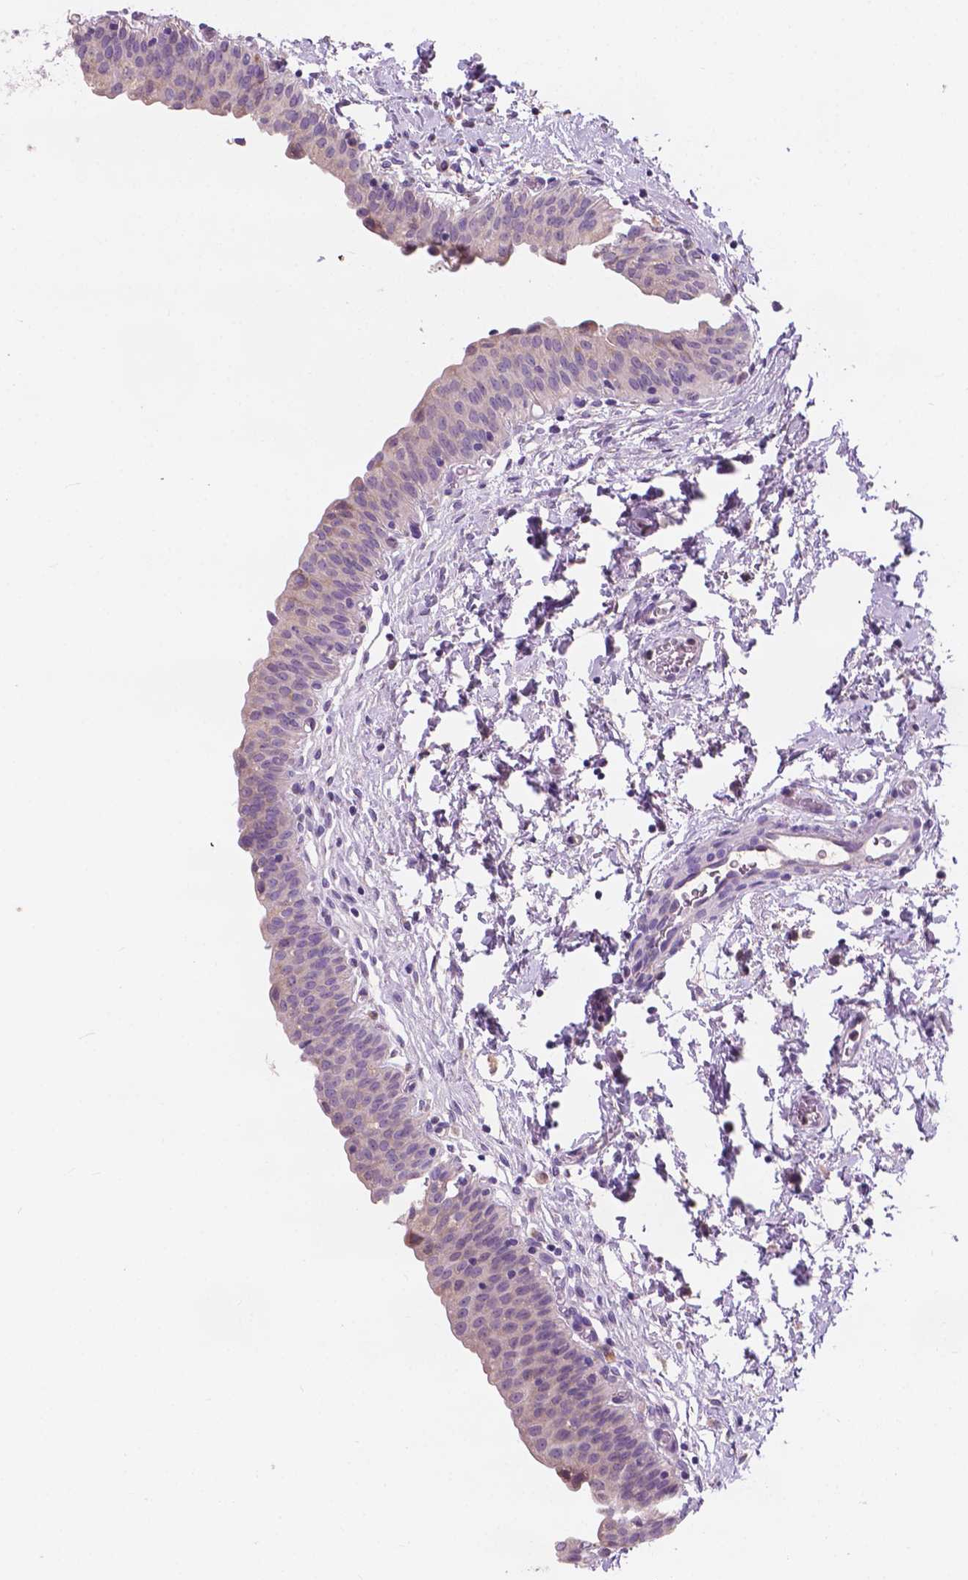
{"staining": {"intensity": "negative", "quantity": "none", "location": "none"}, "tissue": "urinary bladder", "cell_type": "Urothelial cells", "image_type": "normal", "snomed": [{"axis": "morphology", "description": "Normal tissue, NOS"}, {"axis": "topography", "description": "Urinary bladder"}], "caption": "DAB immunohistochemical staining of normal human urinary bladder exhibits no significant positivity in urothelial cells.", "gene": "IREB2", "patient": {"sex": "male", "age": 56}}